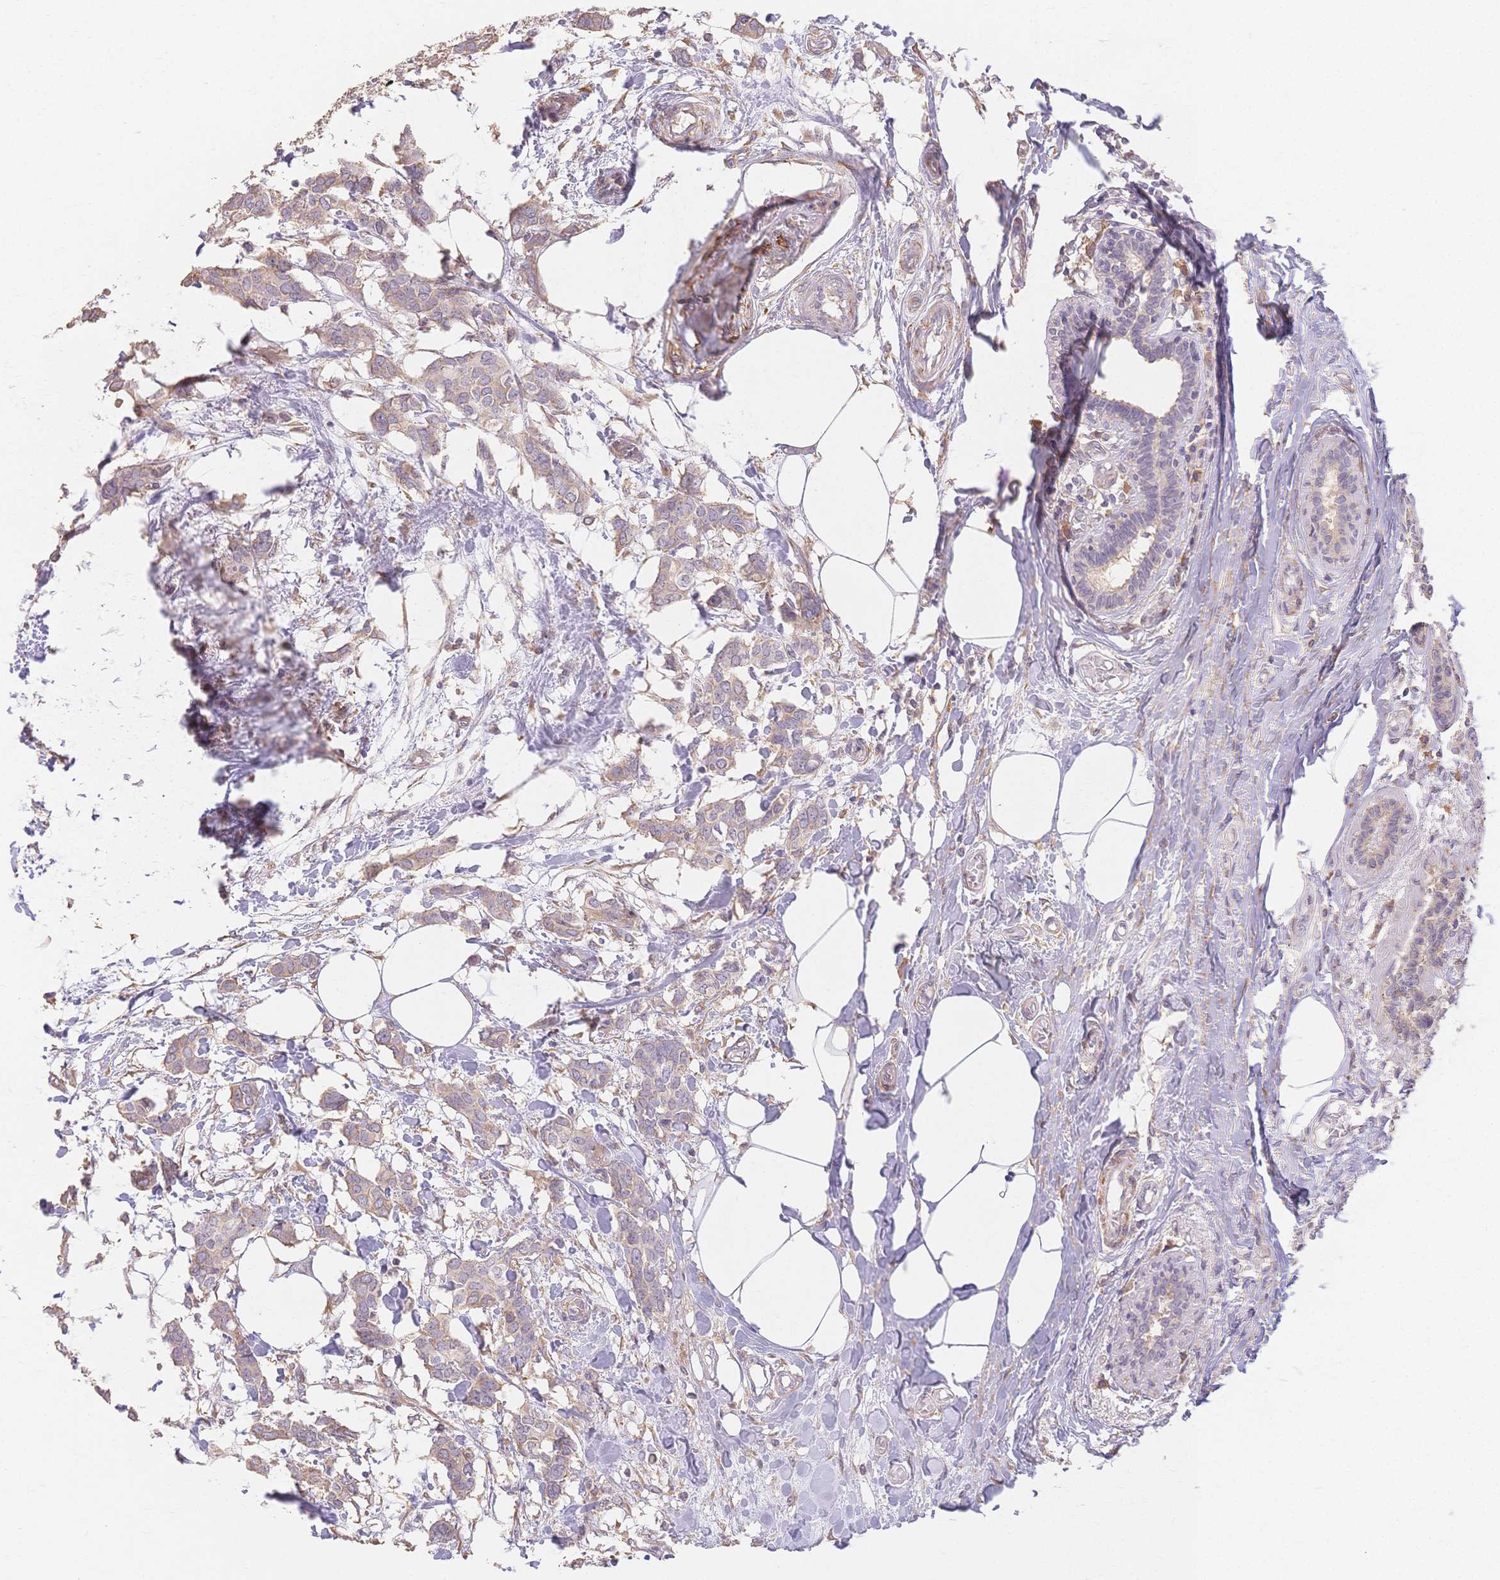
{"staining": {"intensity": "negative", "quantity": "none", "location": "none"}, "tissue": "breast cancer", "cell_type": "Tumor cells", "image_type": "cancer", "snomed": [{"axis": "morphology", "description": "Duct carcinoma"}, {"axis": "topography", "description": "Breast"}], "caption": "DAB immunohistochemical staining of breast cancer (invasive ductal carcinoma) shows no significant positivity in tumor cells.", "gene": "HS3ST5", "patient": {"sex": "female", "age": 62}}